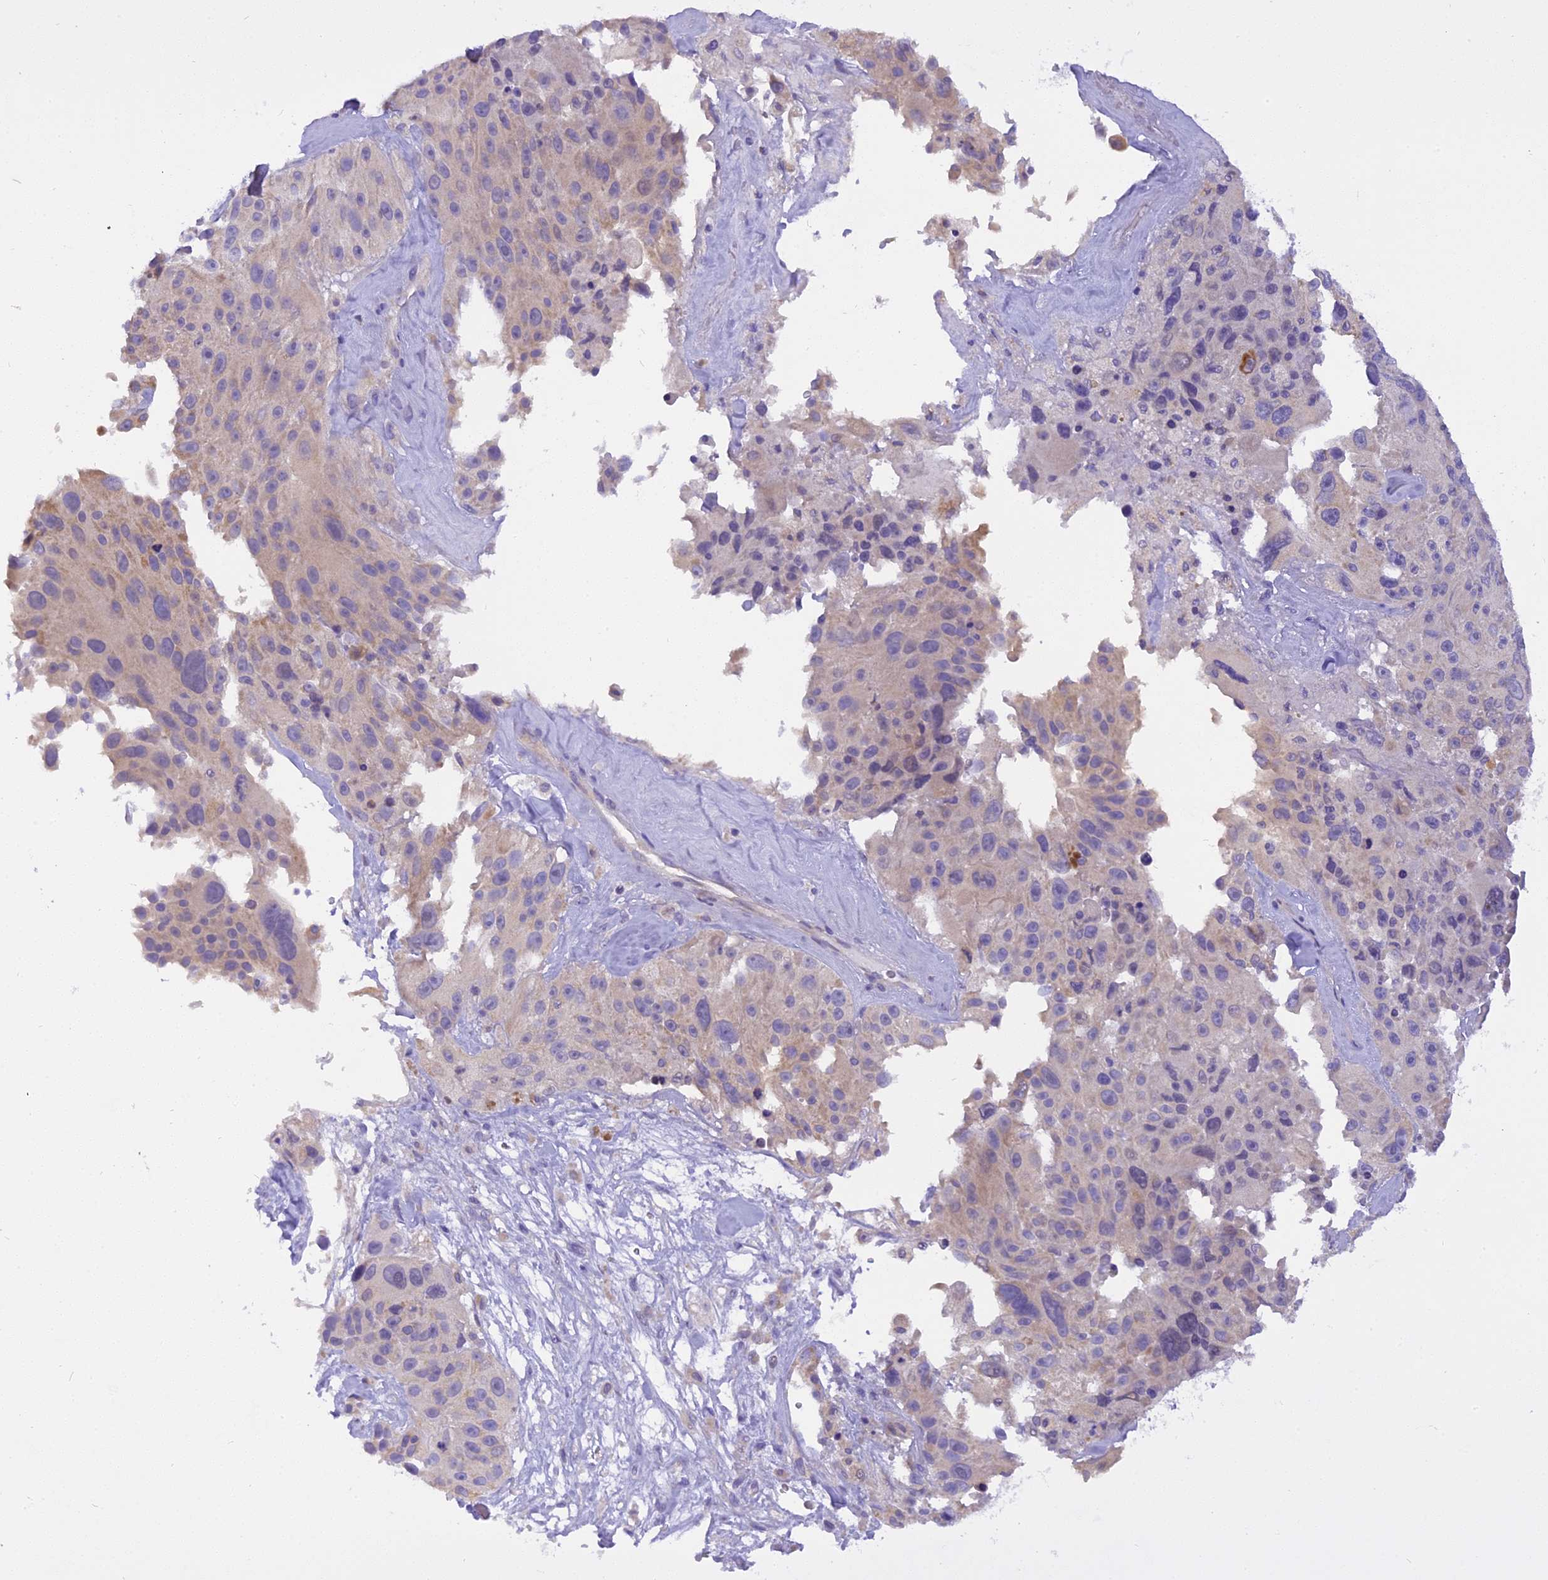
{"staining": {"intensity": "negative", "quantity": "none", "location": "none"}, "tissue": "melanoma", "cell_type": "Tumor cells", "image_type": "cancer", "snomed": [{"axis": "morphology", "description": "Malignant melanoma, Metastatic site"}, {"axis": "topography", "description": "Lymph node"}], "caption": "A photomicrograph of human melanoma is negative for staining in tumor cells.", "gene": "TRIM3", "patient": {"sex": "male", "age": 62}}